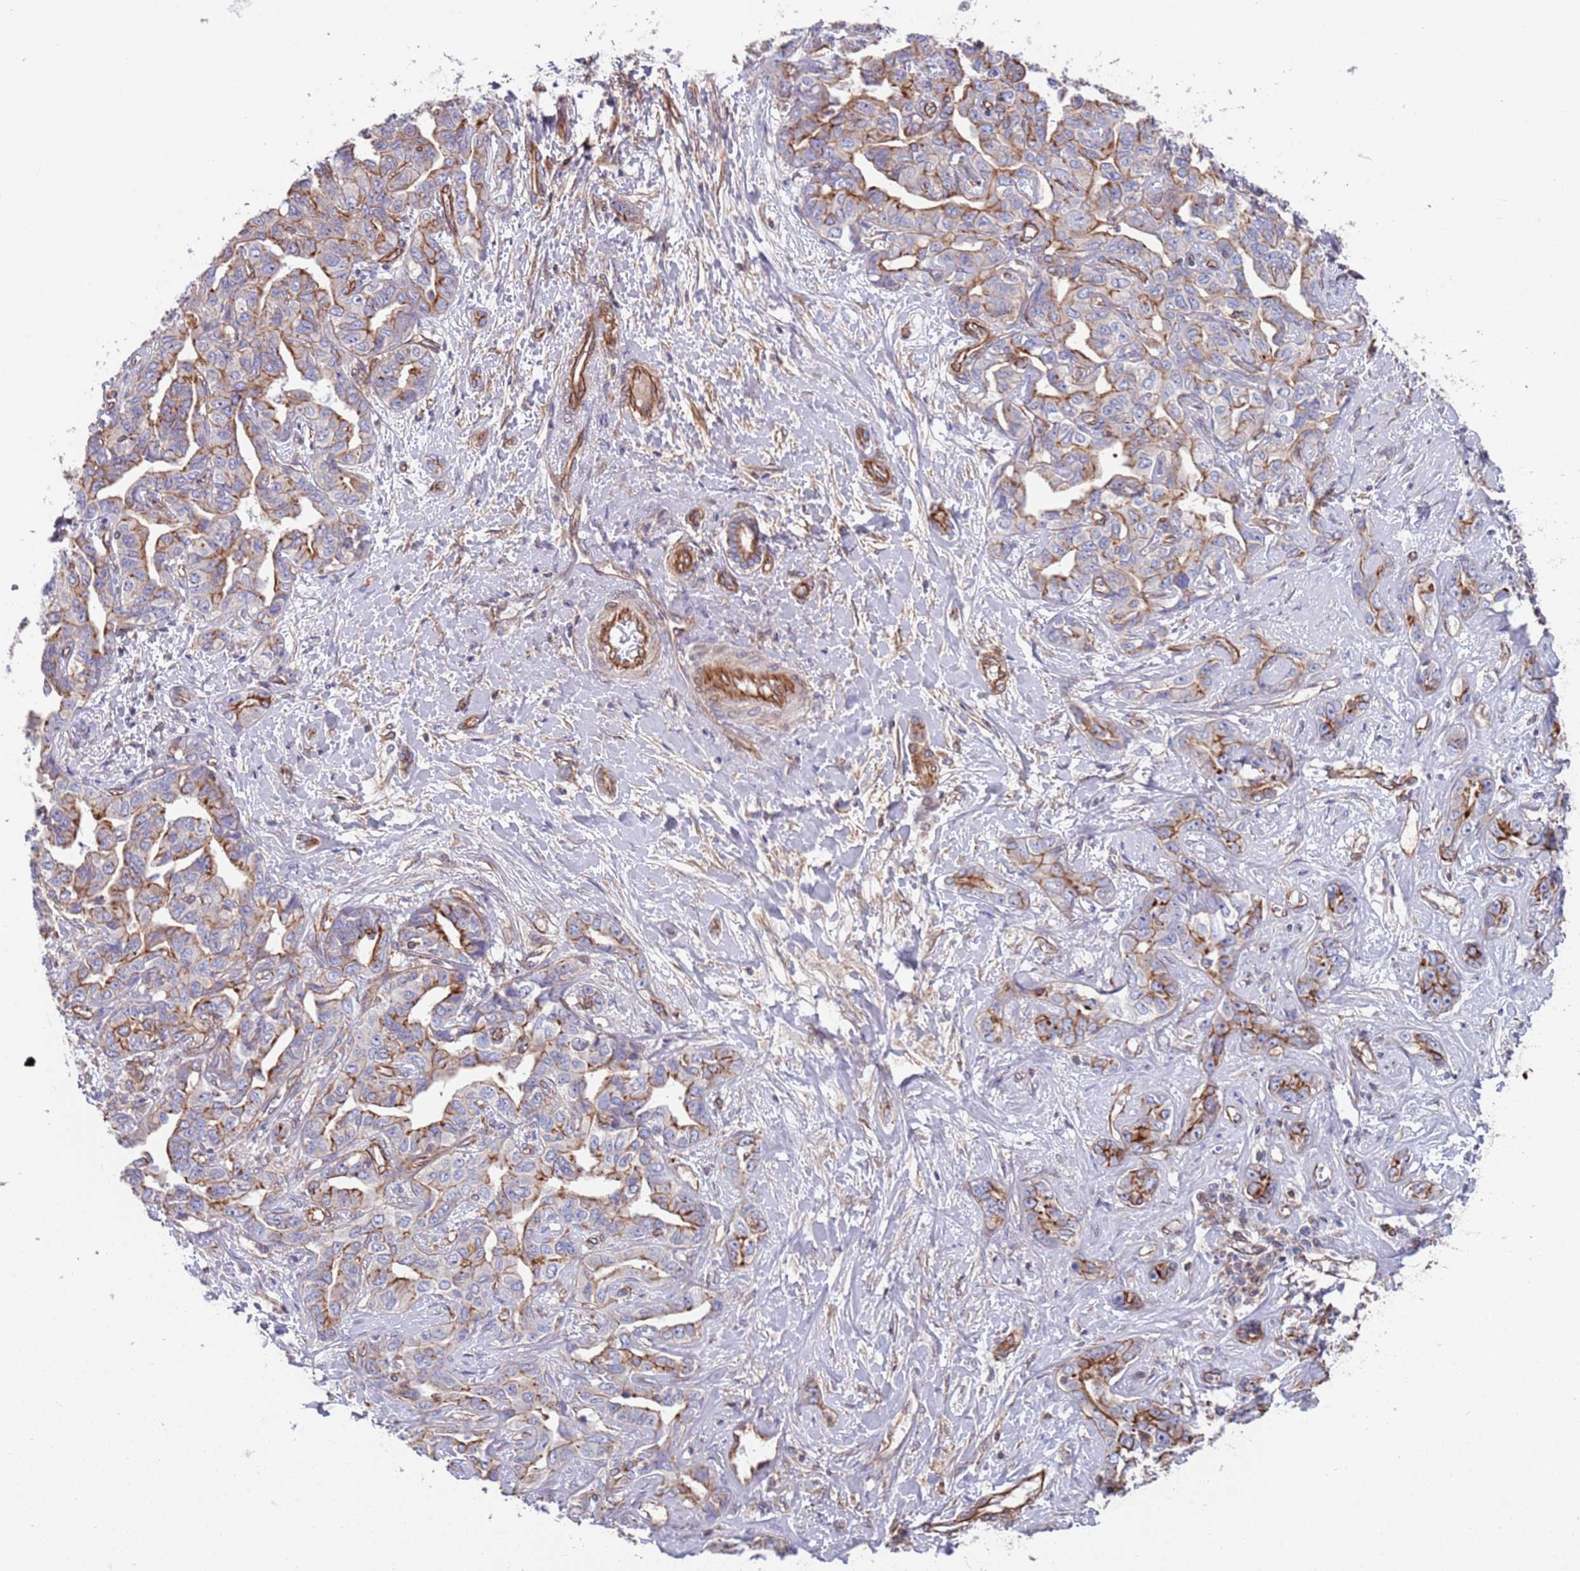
{"staining": {"intensity": "moderate", "quantity": ">75%", "location": "cytoplasmic/membranous"}, "tissue": "liver cancer", "cell_type": "Tumor cells", "image_type": "cancer", "snomed": [{"axis": "morphology", "description": "Cholangiocarcinoma"}, {"axis": "topography", "description": "Liver"}], "caption": "Immunohistochemistry of human cholangiocarcinoma (liver) demonstrates medium levels of moderate cytoplasmic/membranous positivity in about >75% of tumor cells.", "gene": "JAKMIP2", "patient": {"sex": "male", "age": 59}}